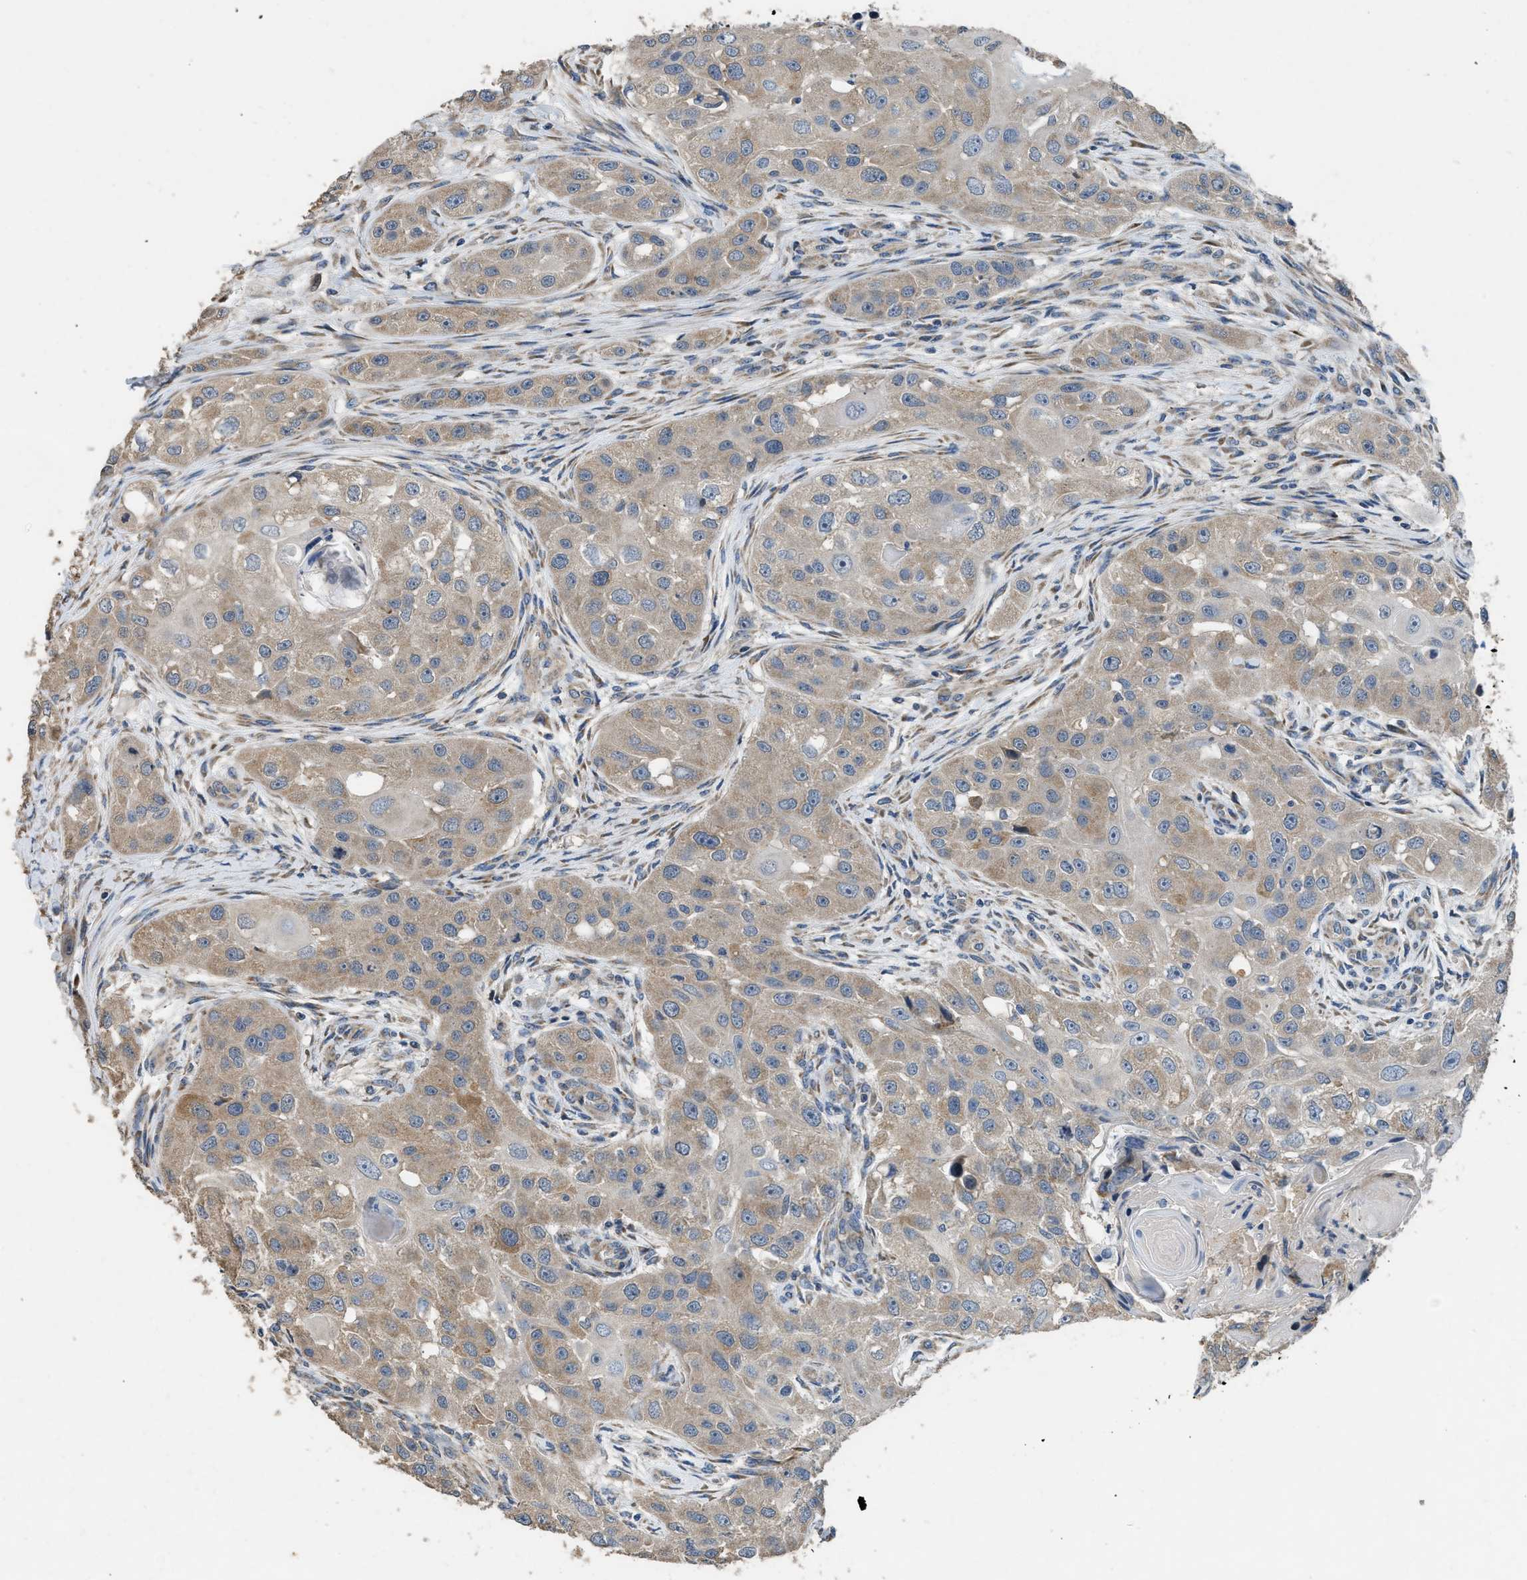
{"staining": {"intensity": "weak", "quantity": ">75%", "location": "cytoplasmic/membranous"}, "tissue": "head and neck cancer", "cell_type": "Tumor cells", "image_type": "cancer", "snomed": [{"axis": "morphology", "description": "Normal tissue, NOS"}, {"axis": "morphology", "description": "Squamous cell carcinoma, NOS"}, {"axis": "topography", "description": "Skeletal muscle"}, {"axis": "topography", "description": "Head-Neck"}], "caption": "IHC image of neoplastic tissue: head and neck cancer (squamous cell carcinoma) stained using immunohistochemistry (IHC) reveals low levels of weak protein expression localized specifically in the cytoplasmic/membranous of tumor cells, appearing as a cytoplasmic/membranous brown color.", "gene": "TMEM150A", "patient": {"sex": "male", "age": 51}}